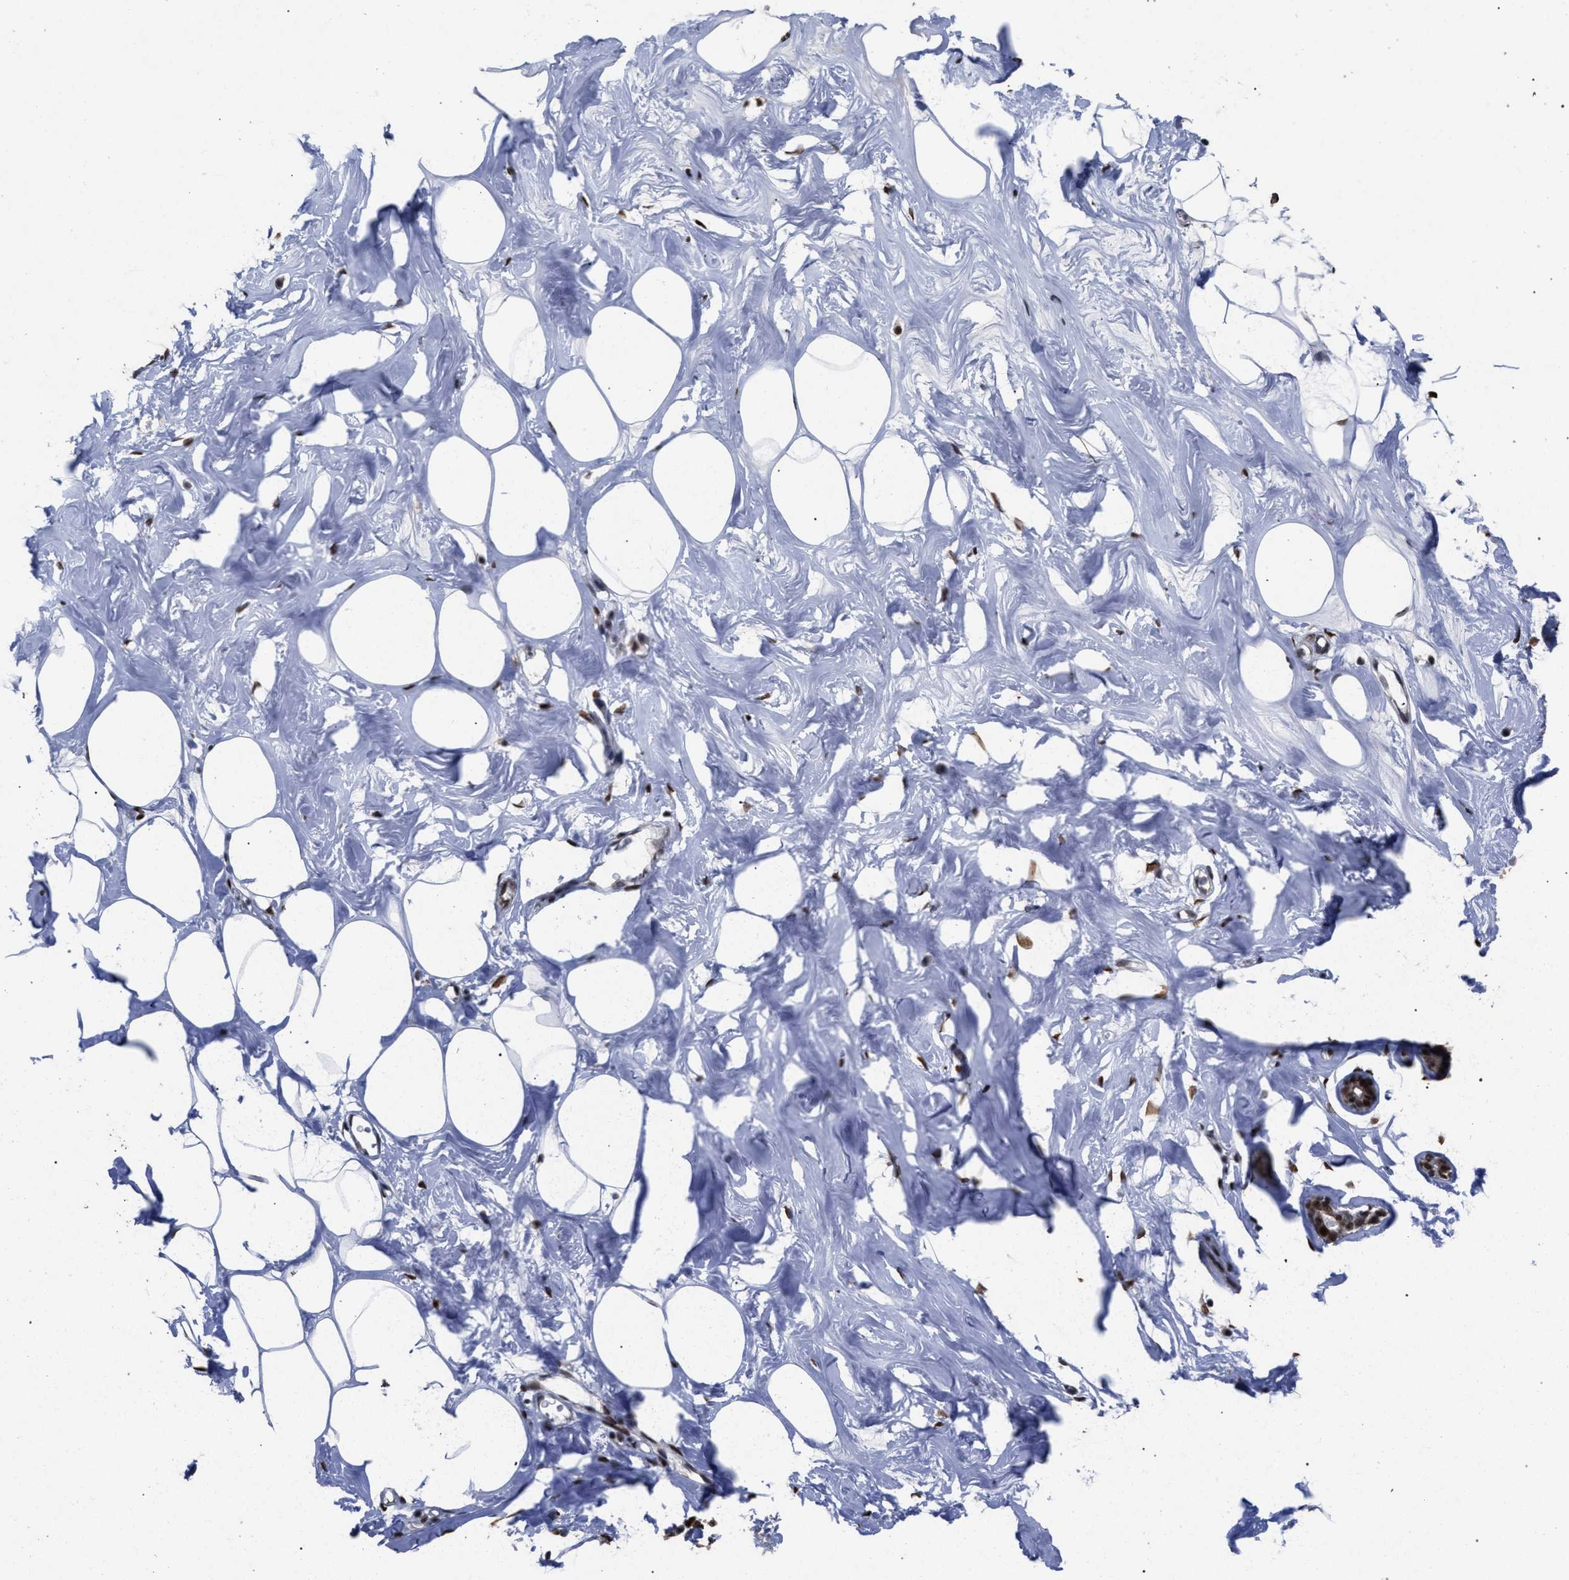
{"staining": {"intensity": "moderate", "quantity": ">75%", "location": "cytoplasmic/membranous,nuclear"}, "tissue": "adipose tissue", "cell_type": "Adipocytes", "image_type": "normal", "snomed": [{"axis": "morphology", "description": "Normal tissue, NOS"}, {"axis": "morphology", "description": "Fibrosis, NOS"}, {"axis": "topography", "description": "Breast"}, {"axis": "topography", "description": "Adipose tissue"}], "caption": "Adipose tissue stained with IHC exhibits moderate cytoplasmic/membranous,nuclear positivity in about >75% of adipocytes. The protein of interest is stained brown, and the nuclei are stained in blue (DAB IHC with brightfield microscopy, high magnification).", "gene": "TP53BP1", "patient": {"sex": "female", "age": 39}}